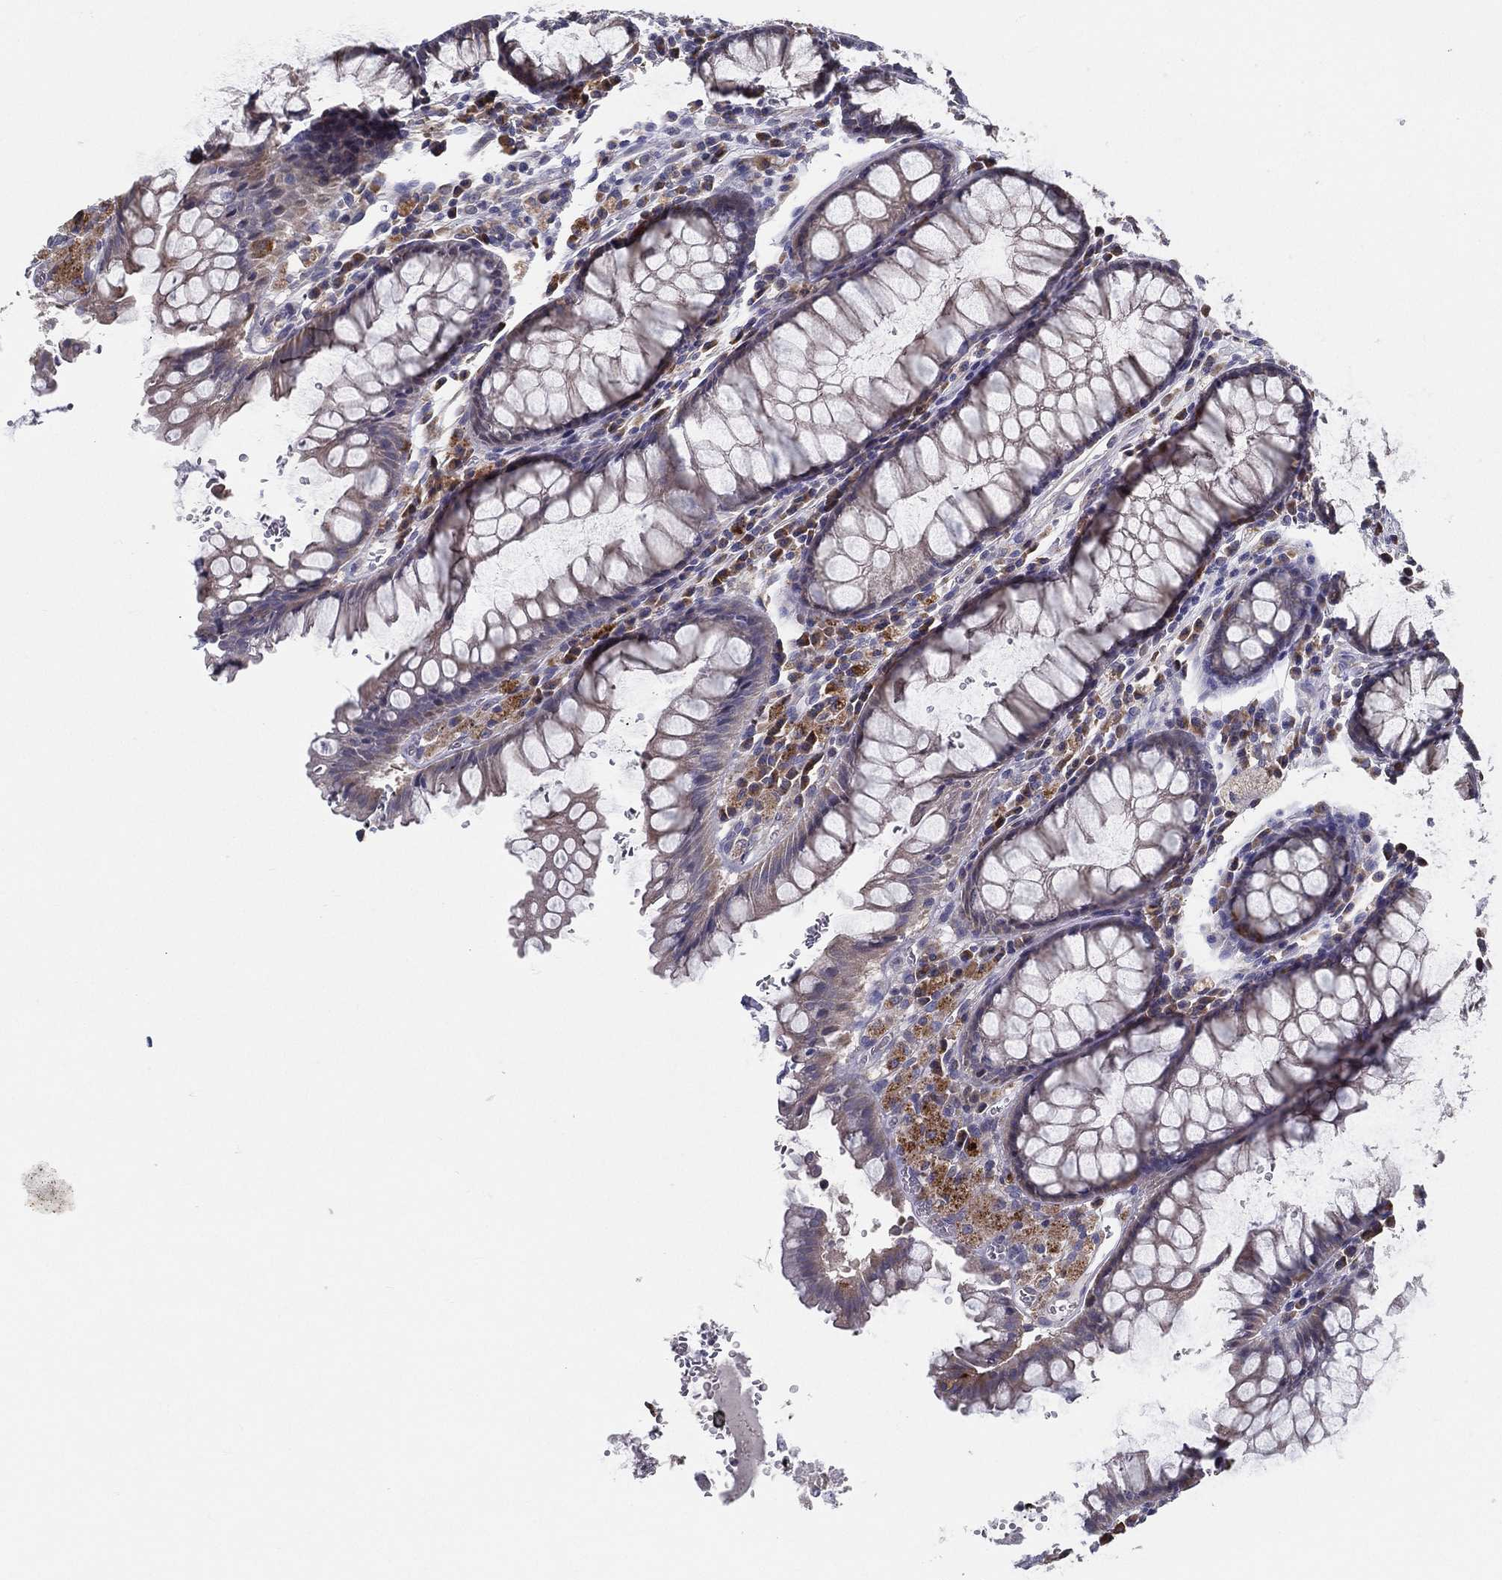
{"staining": {"intensity": "moderate", "quantity": "<25%", "location": "cytoplasmic/membranous"}, "tissue": "rectum", "cell_type": "Glandular cells", "image_type": "normal", "snomed": [{"axis": "morphology", "description": "Normal tissue, NOS"}, {"axis": "topography", "description": "Rectum"}], "caption": "Immunohistochemical staining of unremarkable human rectum shows low levels of moderate cytoplasmic/membranous expression in about <25% of glandular cells.", "gene": "PCSK1", "patient": {"sex": "female", "age": 68}}